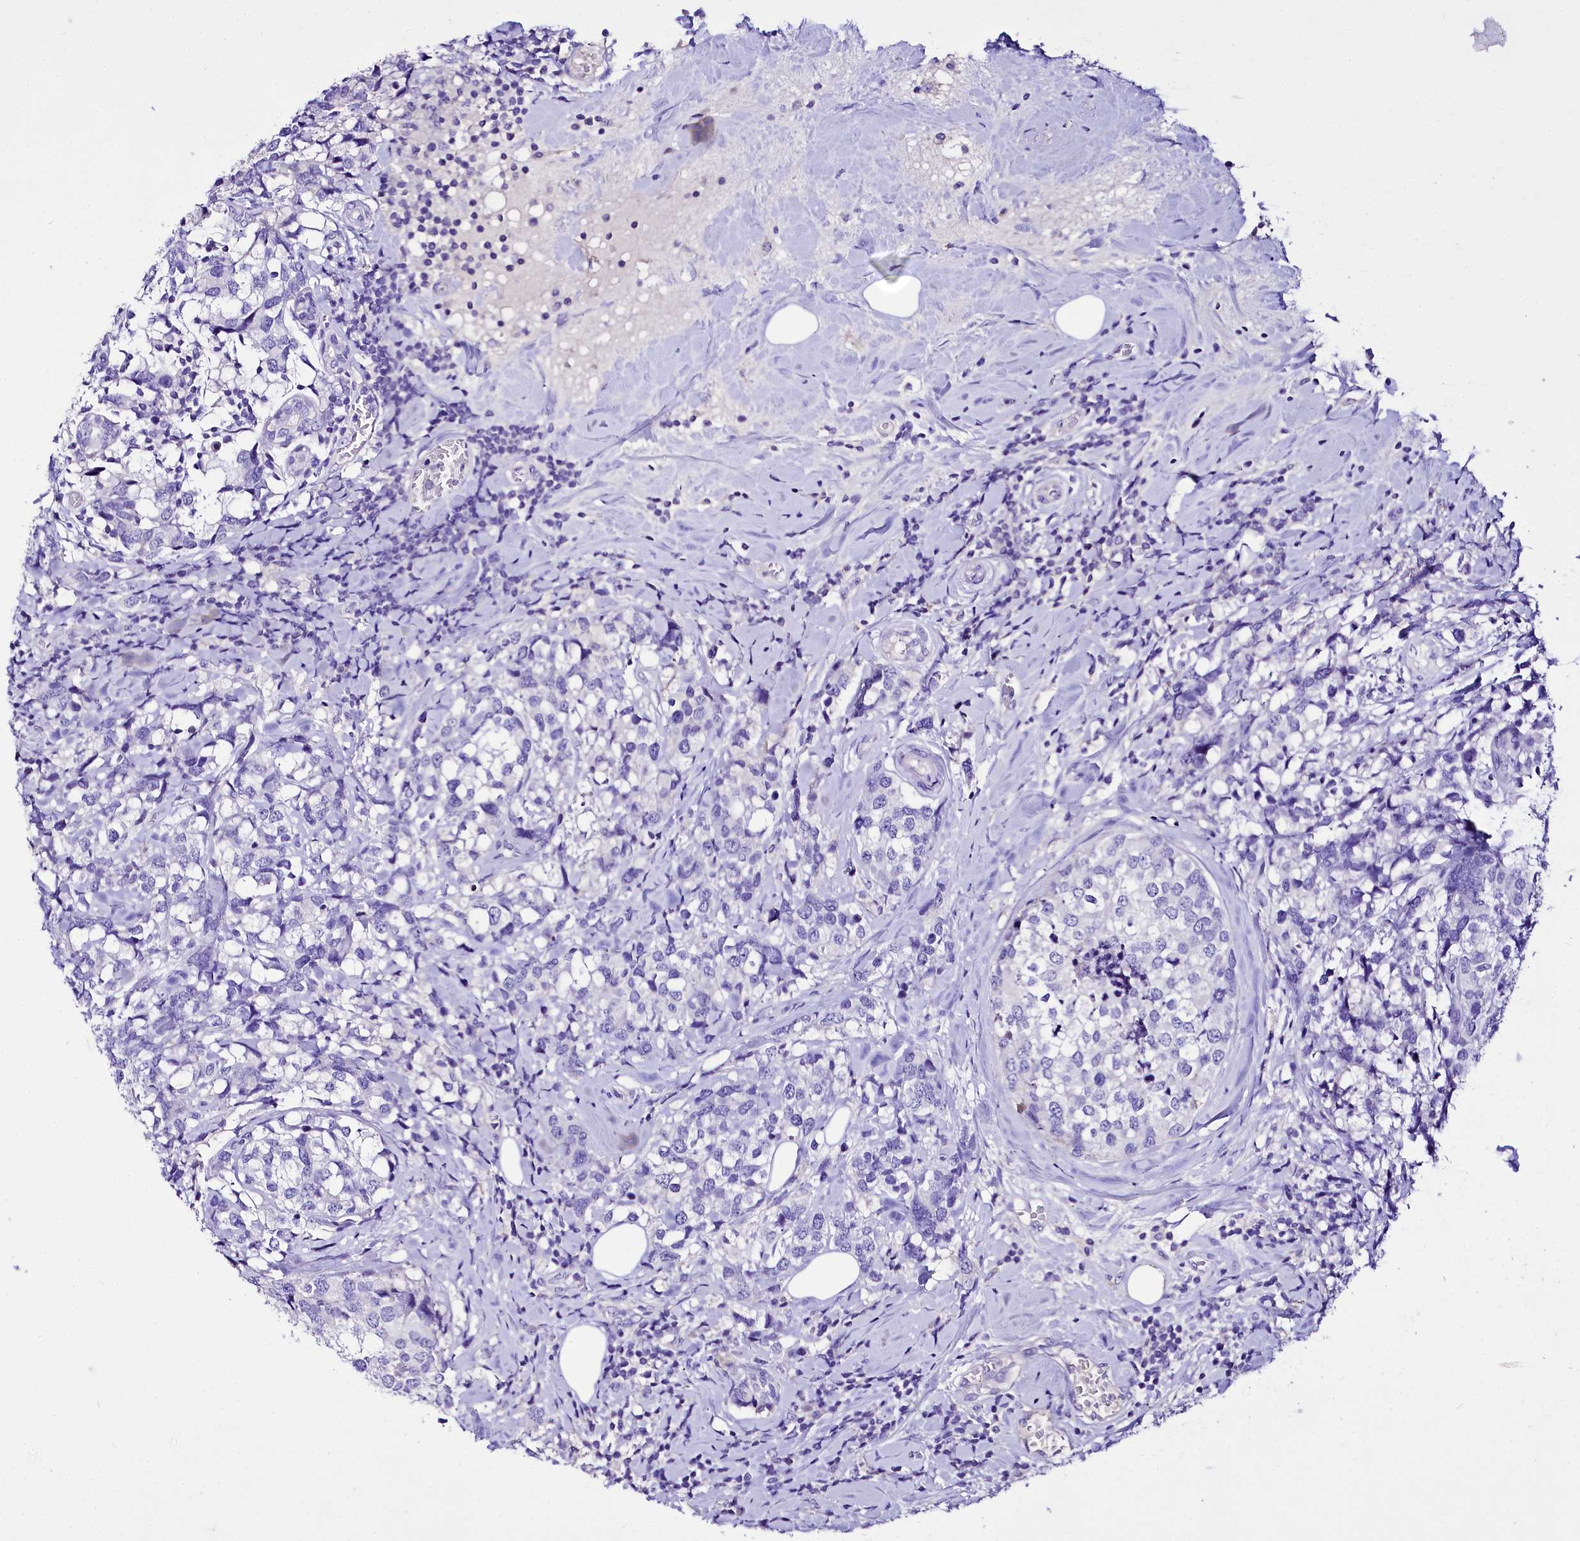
{"staining": {"intensity": "negative", "quantity": "none", "location": "none"}, "tissue": "breast cancer", "cell_type": "Tumor cells", "image_type": "cancer", "snomed": [{"axis": "morphology", "description": "Lobular carcinoma"}, {"axis": "topography", "description": "Breast"}], "caption": "IHC image of neoplastic tissue: human breast lobular carcinoma stained with DAB demonstrates no significant protein expression in tumor cells. The staining was performed using DAB (3,3'-diaminobenzidine) to visualize the protein expression in brown, while the nuclei were stained in blue with hematoxylin (Magnification: 20x).", "gene": "A2ML1", "patient": {"sex": "female", "age": 59}}